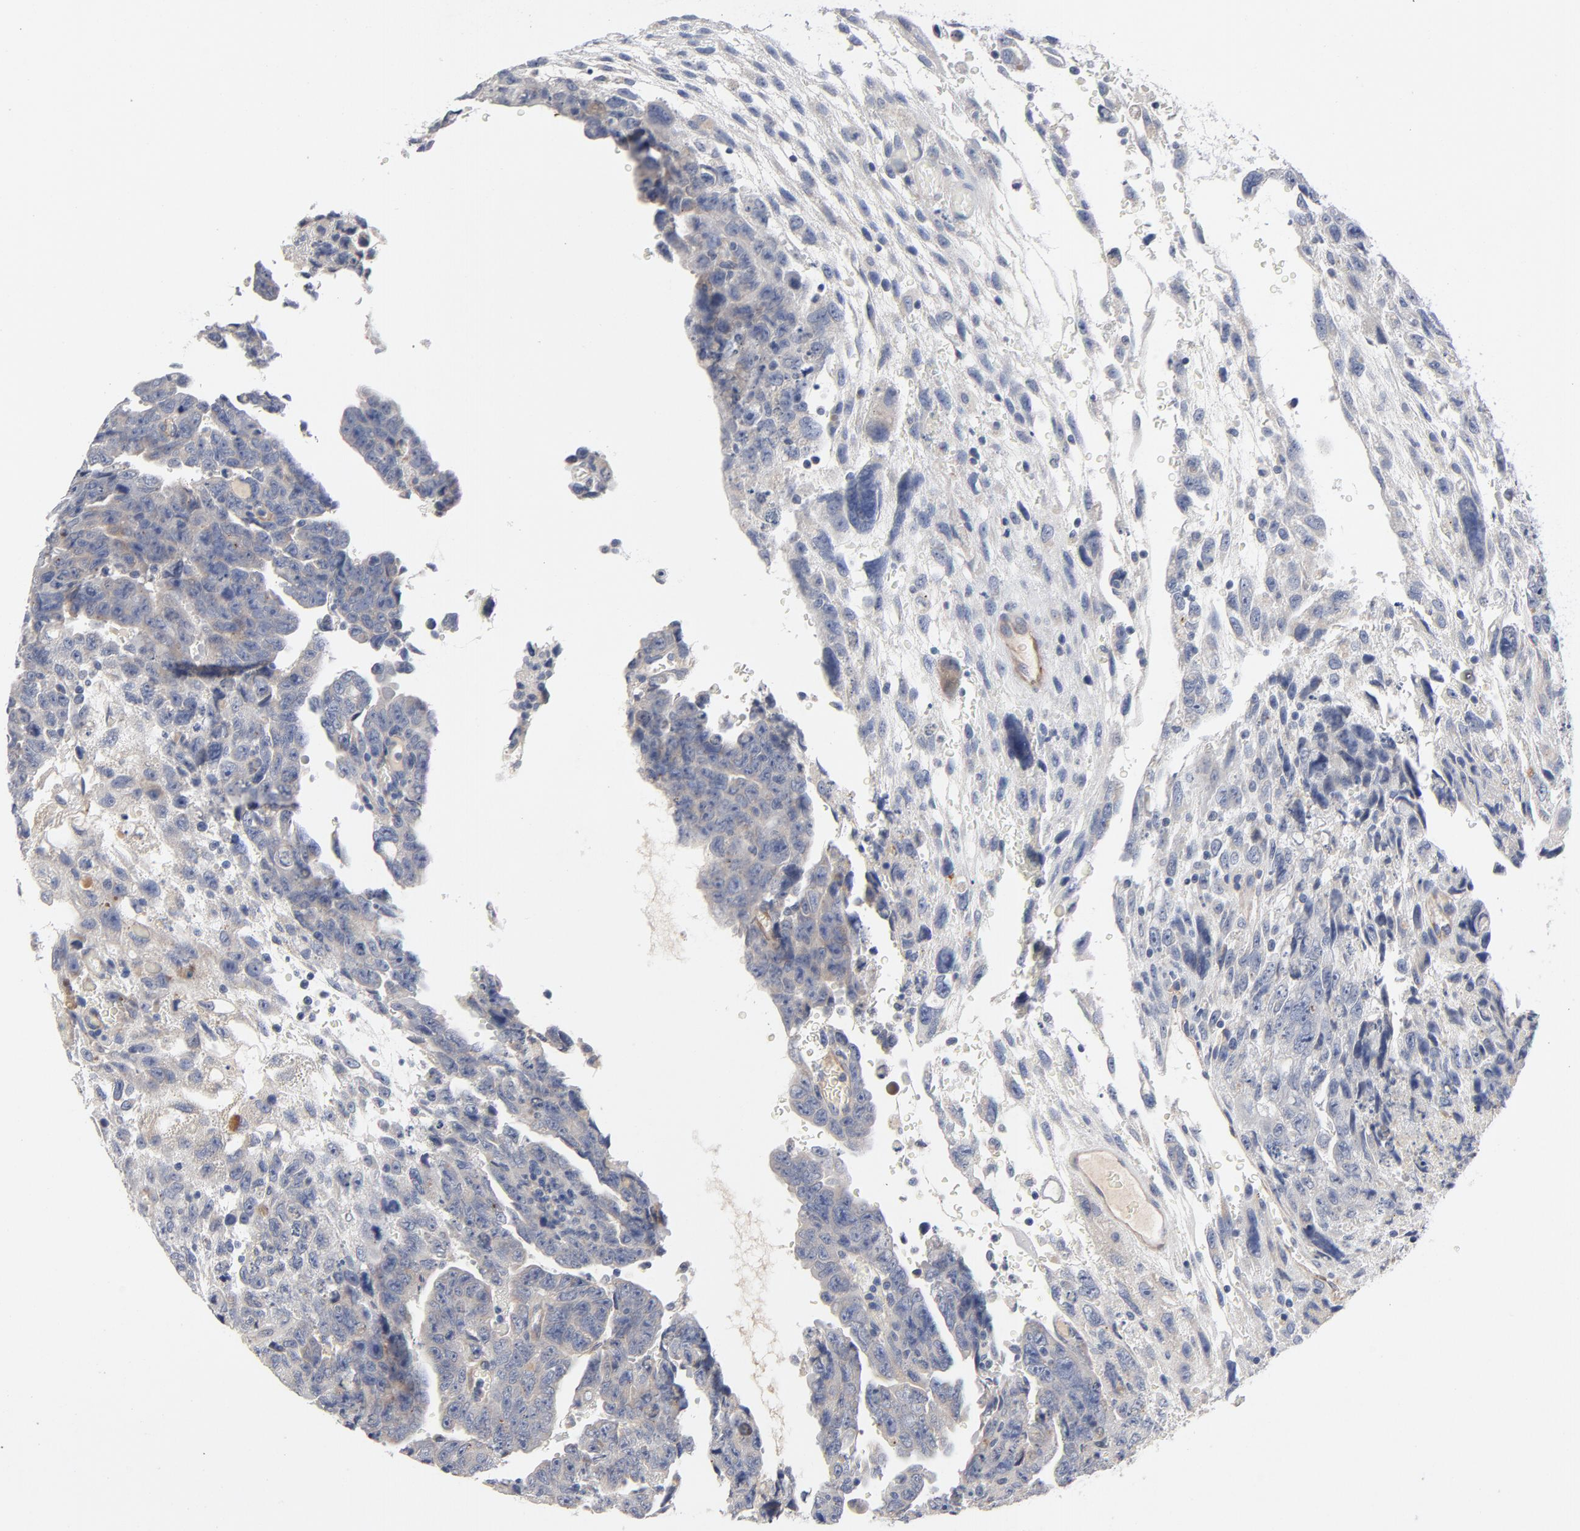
{"staining": {"intensity": "weak", "quantity": "25%-75%", "location": "cytoplasmic/membranous"}, "tissue": "testis cancer", "cell_type": "Tumor cells", "image_type": "cancer", "snomed": [{"axis": "morphology", "description": "Carcinoma, Embryonal, NOS"}, {"axis": "topography", "description": "Testis"}], "caption": "Tumor cells display low levels of weak cytoplasmic/membranous positivity in approximately 25%-75% of cells in testis embryonal carcinoma.", "gene": "CCDC134", "patient": {"sex": "male", "age": 28}}